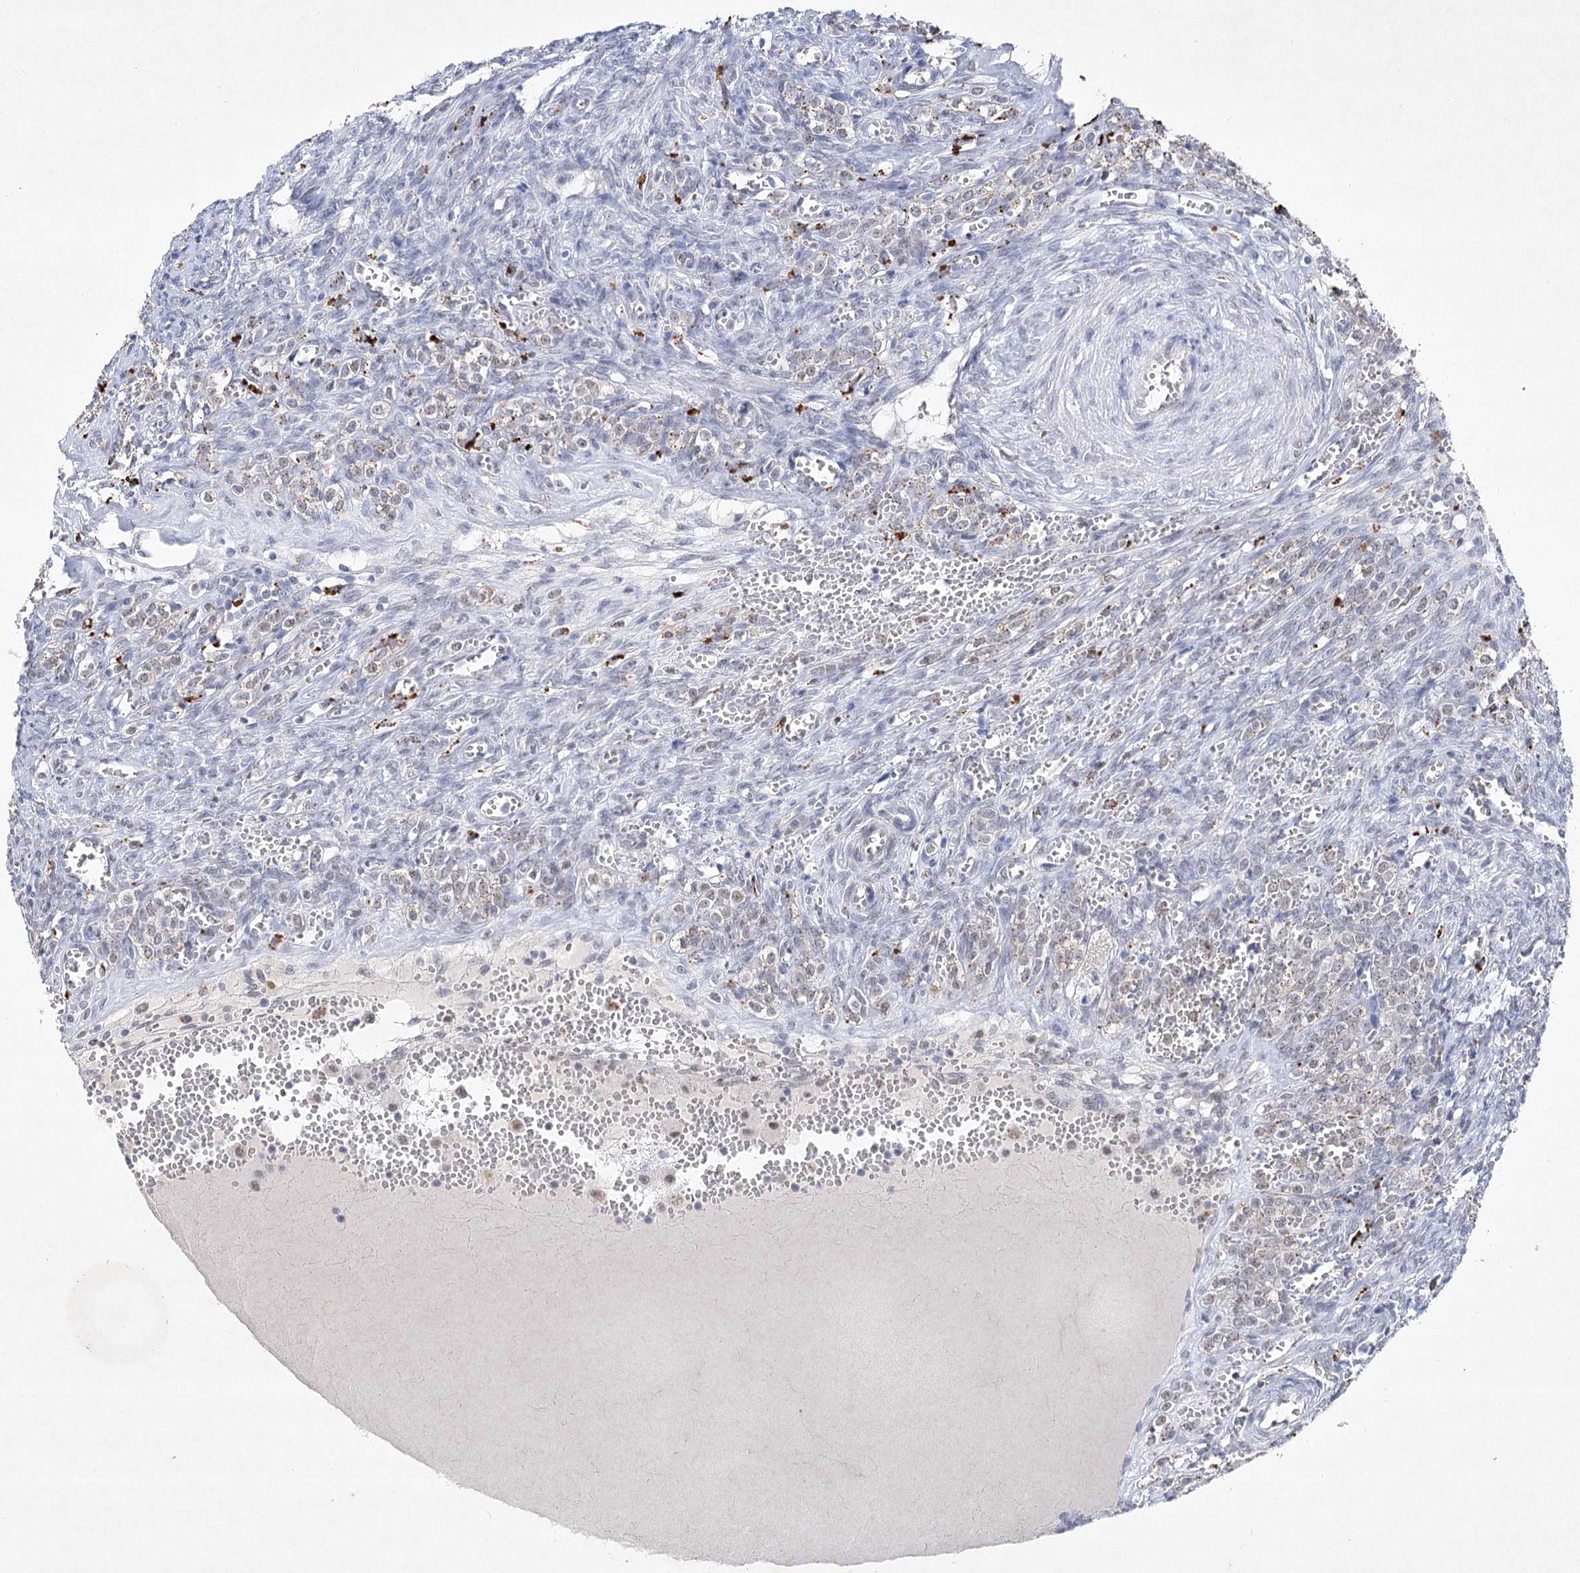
{"staining": {"intensity": "negative", "quantity": "none", "location": "none"}, "tissue": "ovary", "cell_type": "Ovarian stroma cells", "image_type": "normal", "snomed": [{"axis": "morphology", "description": "Normal tissue, NOS"}, {"axis": "topography", "description": "Ovary"}], "caption": "An immunohistochemistry image of normal ovary is shown. There is no staining in ovarian stroma cells of ovary.", "gene": "ENSG00000275740", "patient": {"sex": "female", "age": 41}}